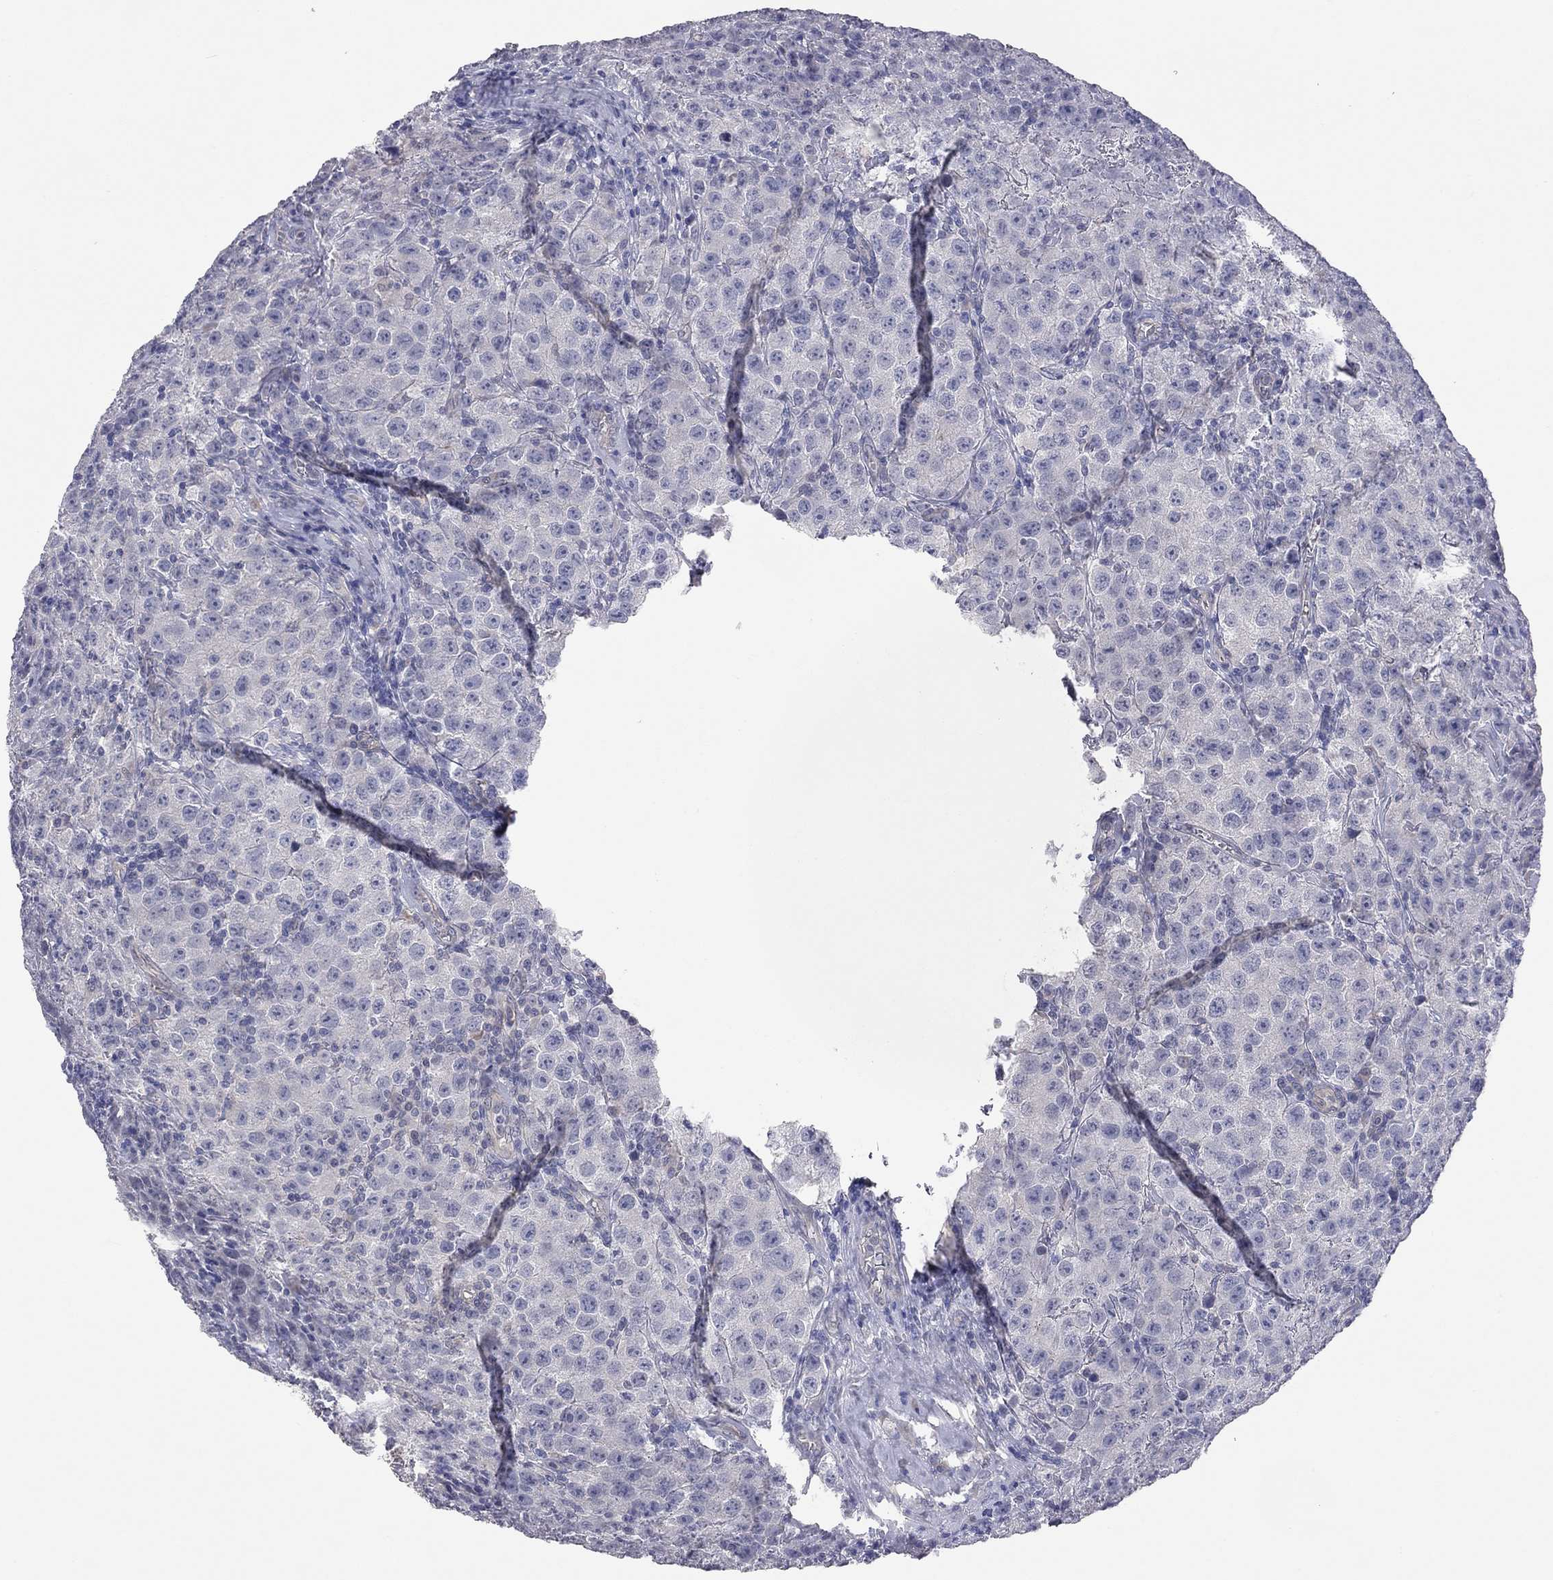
{"staining": {"intensity": "negative", "quantity": "none", "location": "none"}, "tissue": "testis cancer", "cell_type": "Tumor cells", "image_type": "cancer", "snomed": [{"axis": "morphology", "description": "Seminoma, NOS"}, {"axis": "topography", "description": "Testis"}], "caption": "Immunohistochemistry (IHC) photomicrograph of human seminoma (testis) stained for a protein (brown), which displays no positivity in tumor cells.", "gene": "KCNB1", "patient": {"sex": "male", "age": 52}}